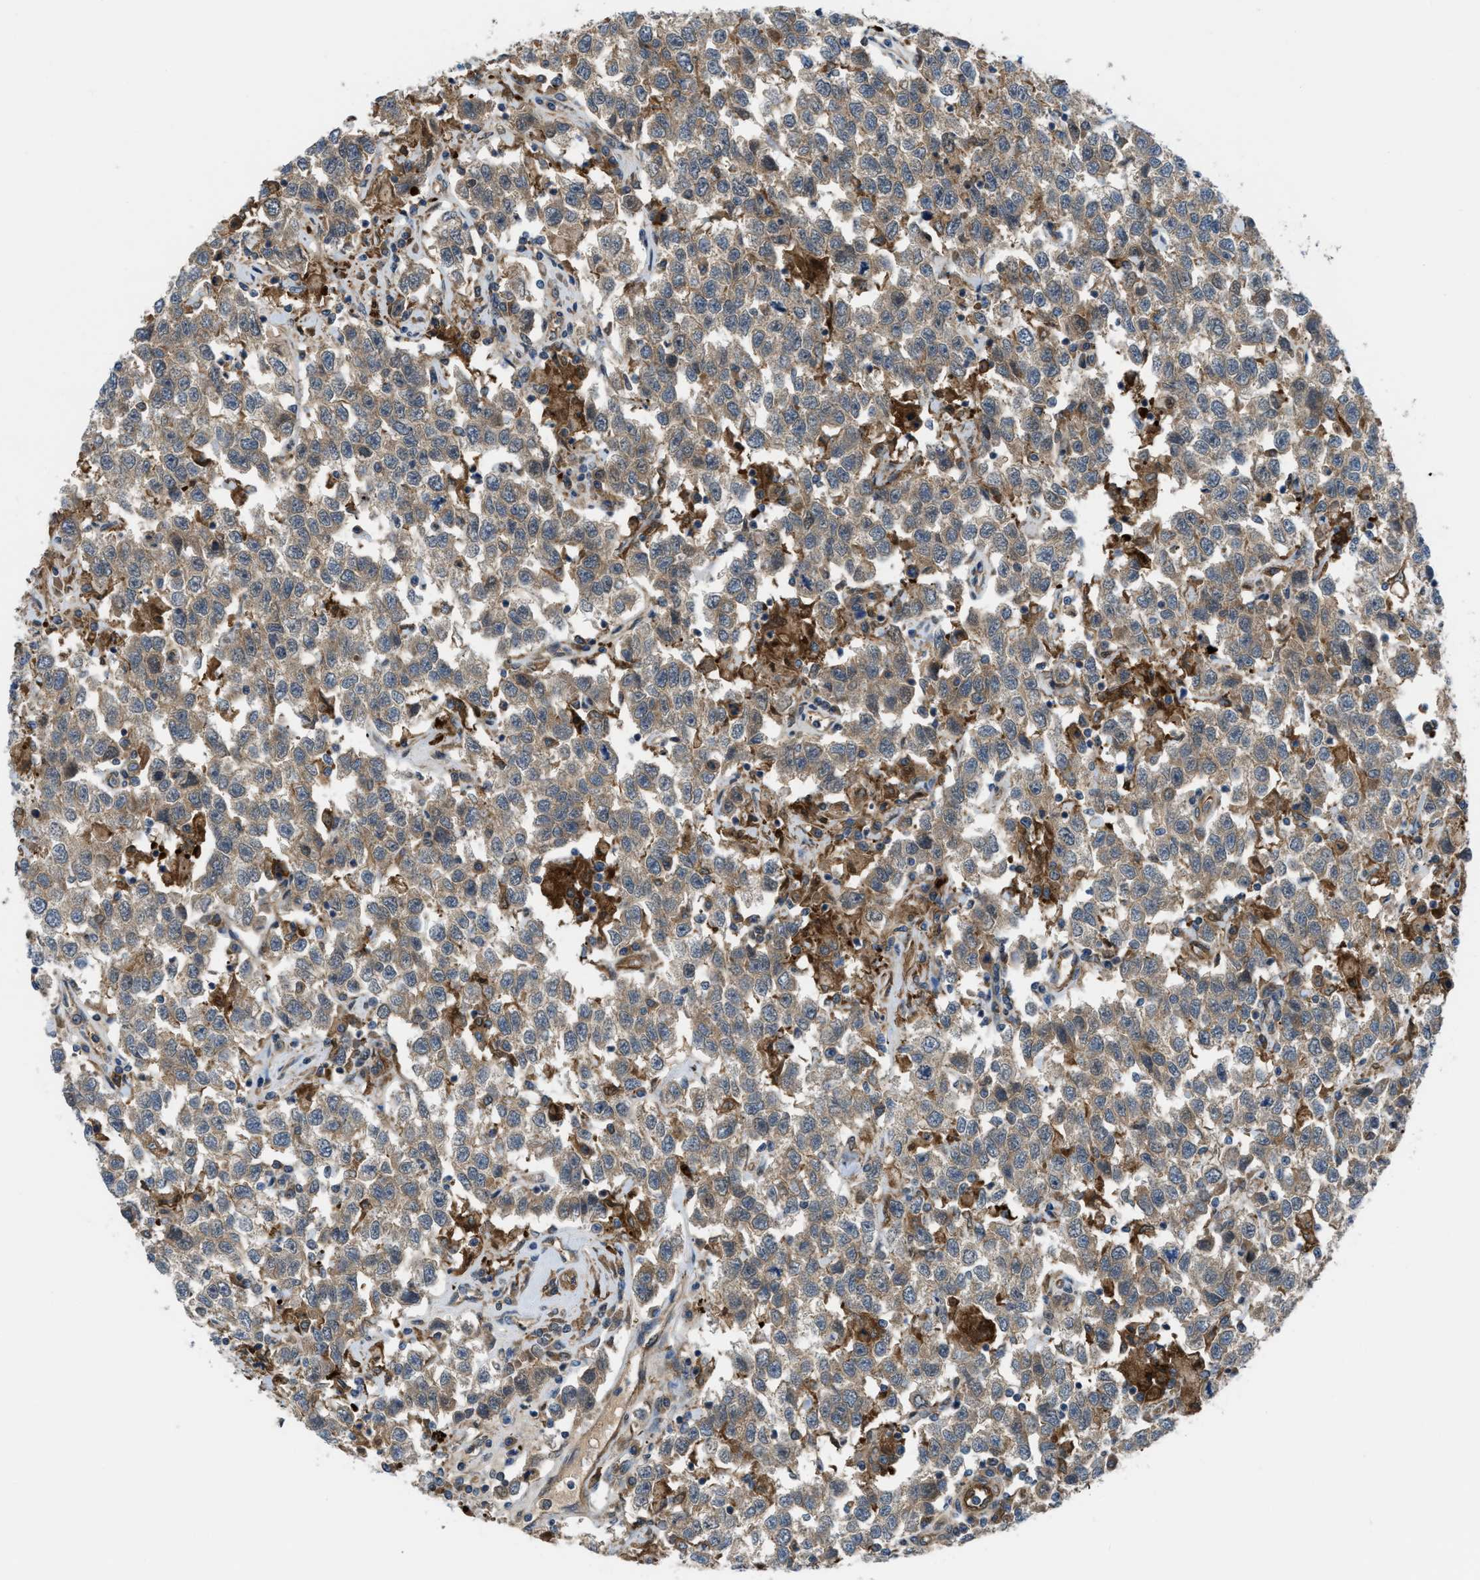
{"staining": {"intensity": "moderate", "quantity": ">75%", "location": "cytoplasmic/membranous"}, "tissue": "testis cancer", "cell_type": "Tumor cells", "image_type": "cancer", "snomed": [{"axis": "morphology", "description": "Seminoma, NOS"}, {"axis": "topography", "description": "Testis"}], "caption": "Human testis cancer (seminoma) stained with a protein marker displays moderate staining in tumor cells.", "gene": "BAZ2B", "patient": {"sex": "male", "age": 41}}